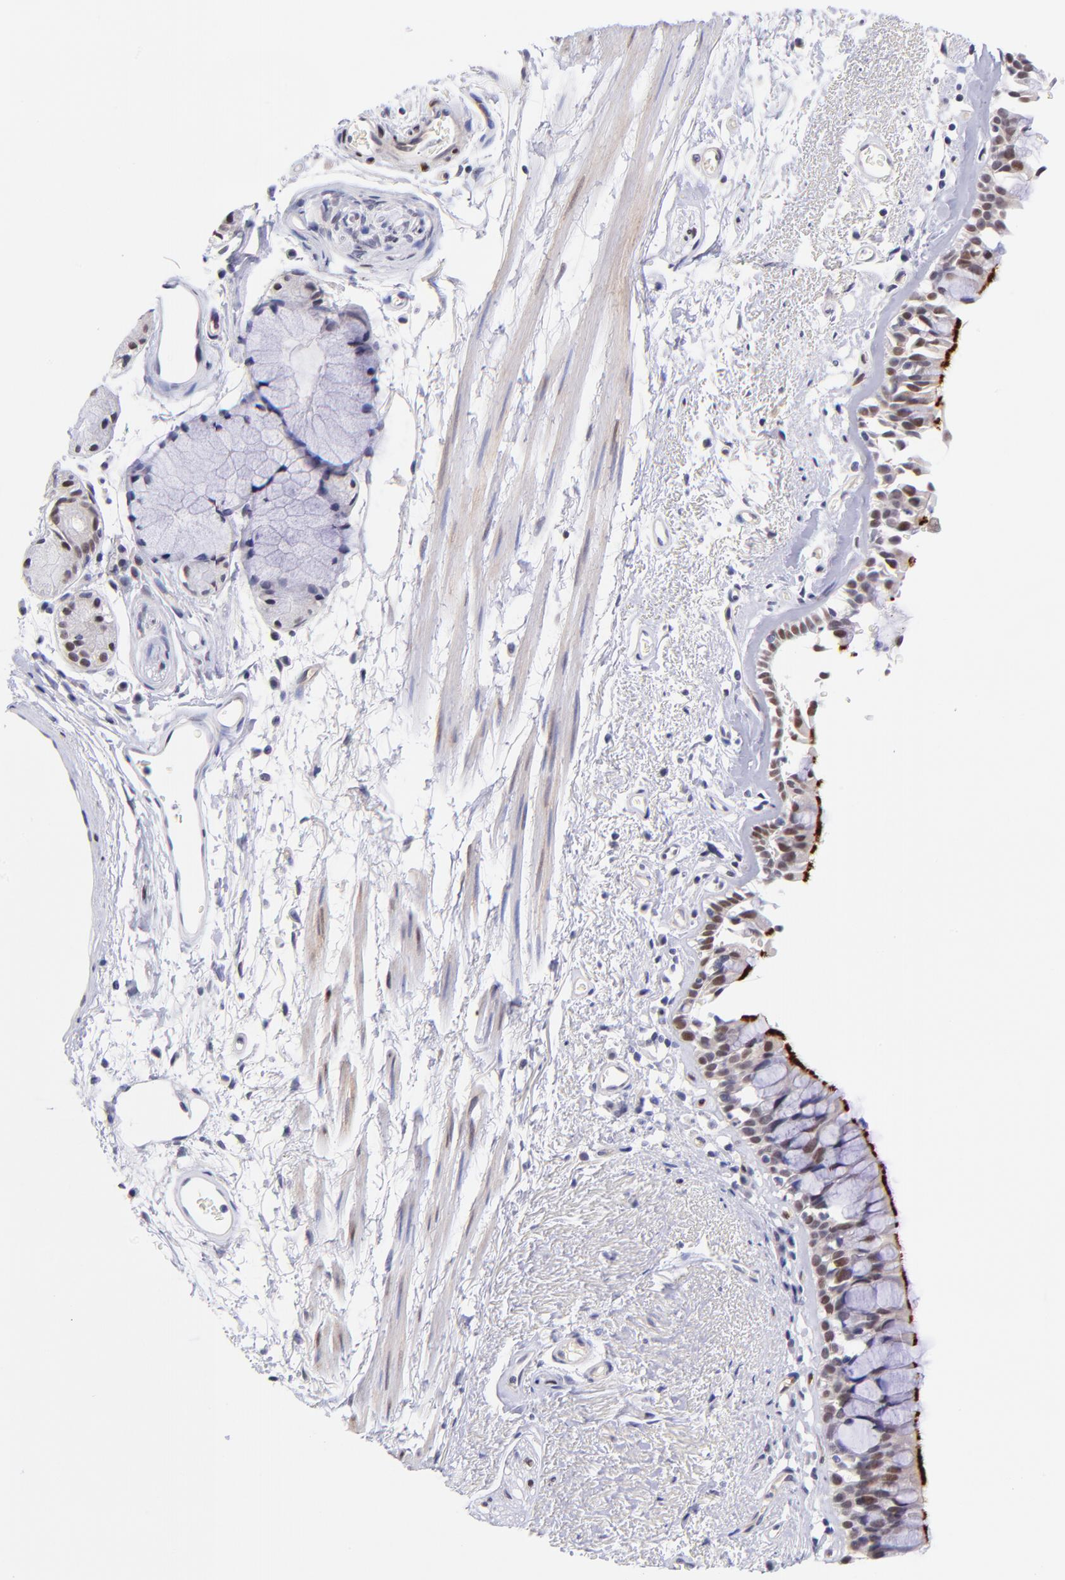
{"staining": {"intensity": "strong", "quantity": ">75%", "location": "cytoplasmic/membranous,nuclear"}, "tissue": "bronchus", "cell_type": "Respiratory epithelial cells", "image_type": "normal", "snomed": [{"axis": "morphology", "description": "Normal tissue, NOS"}, {"axis": "morphology", "description": "Adenocarcinoma, NOS"}, {"axis": "topography", "description": "Bronchus"}, {"axis": "topography", "description": "Lung"}], "caption": "Approximately >75% of respiratory epithelial cells in benign human bronchus exhibit strong cytoplasmic/membranous,nuclear protein expression as visualized by brown immunohistochemical staining.", "gene": "SOX6", "patient": {"sex": "male", "age": 71}}